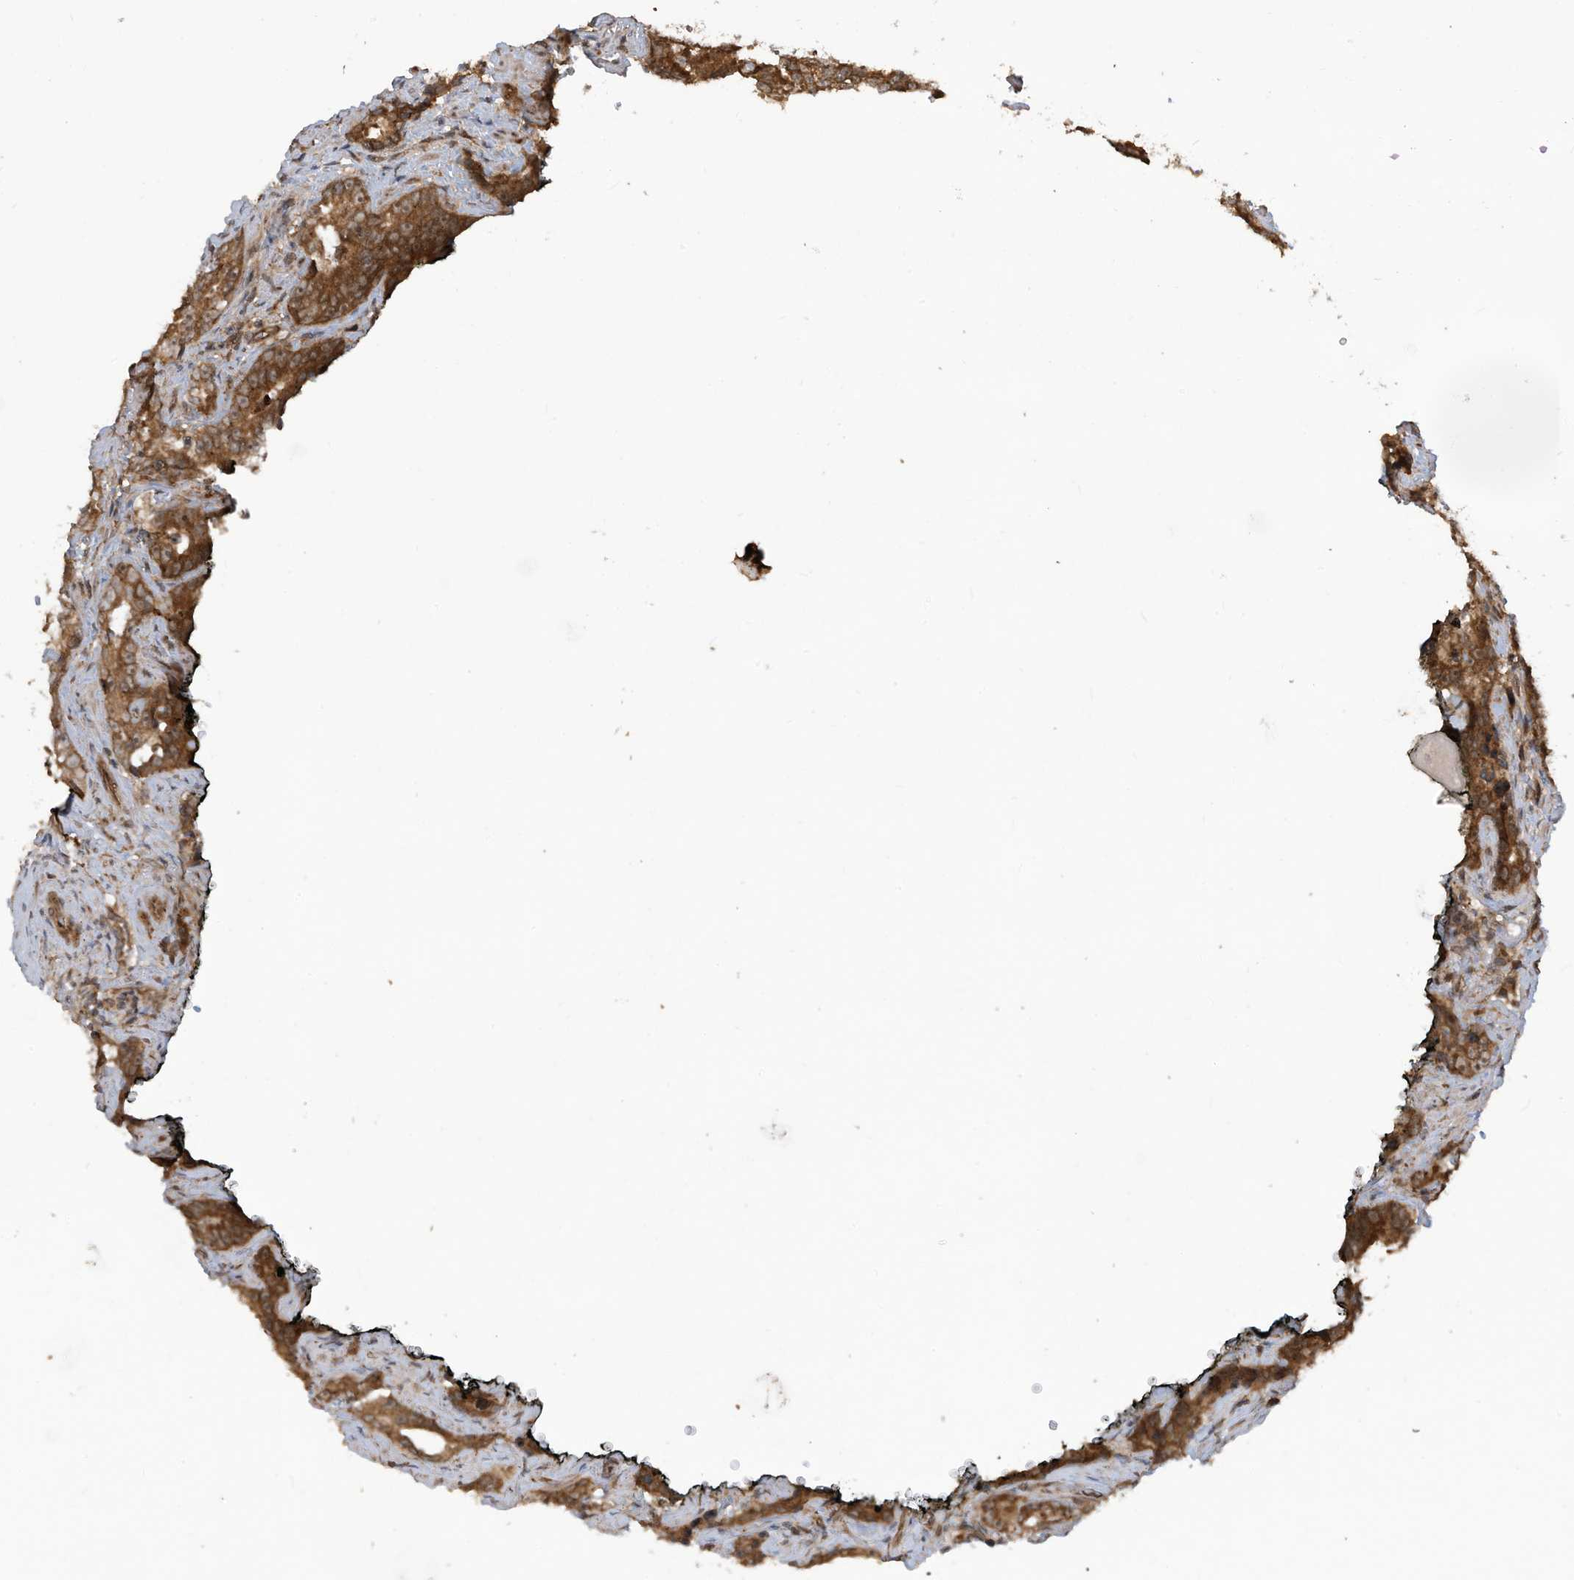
{"staining": {"intensity": "moderate", "quantity": ">75%", "location": "cytoplasmic/membranous"}, "tissue": "prostate cancer", "cell_type": "Tumor cells", "image_type": "cancer", "snomed": [{"axis": "morphology", "description": "Adenocarcinoma, High grade"}, {"axis": "topography", "description": "Prostate"}], "caption": "Immunohistochemical staining of human adenocarcinoma (high-grade) (prostate) reveals medium levels of moderate cytoplasmic/membranous protein expression in about >75% of tumor cells.", "gene": "TRIM67", "patient": {"sex": "male", "age": 62}}